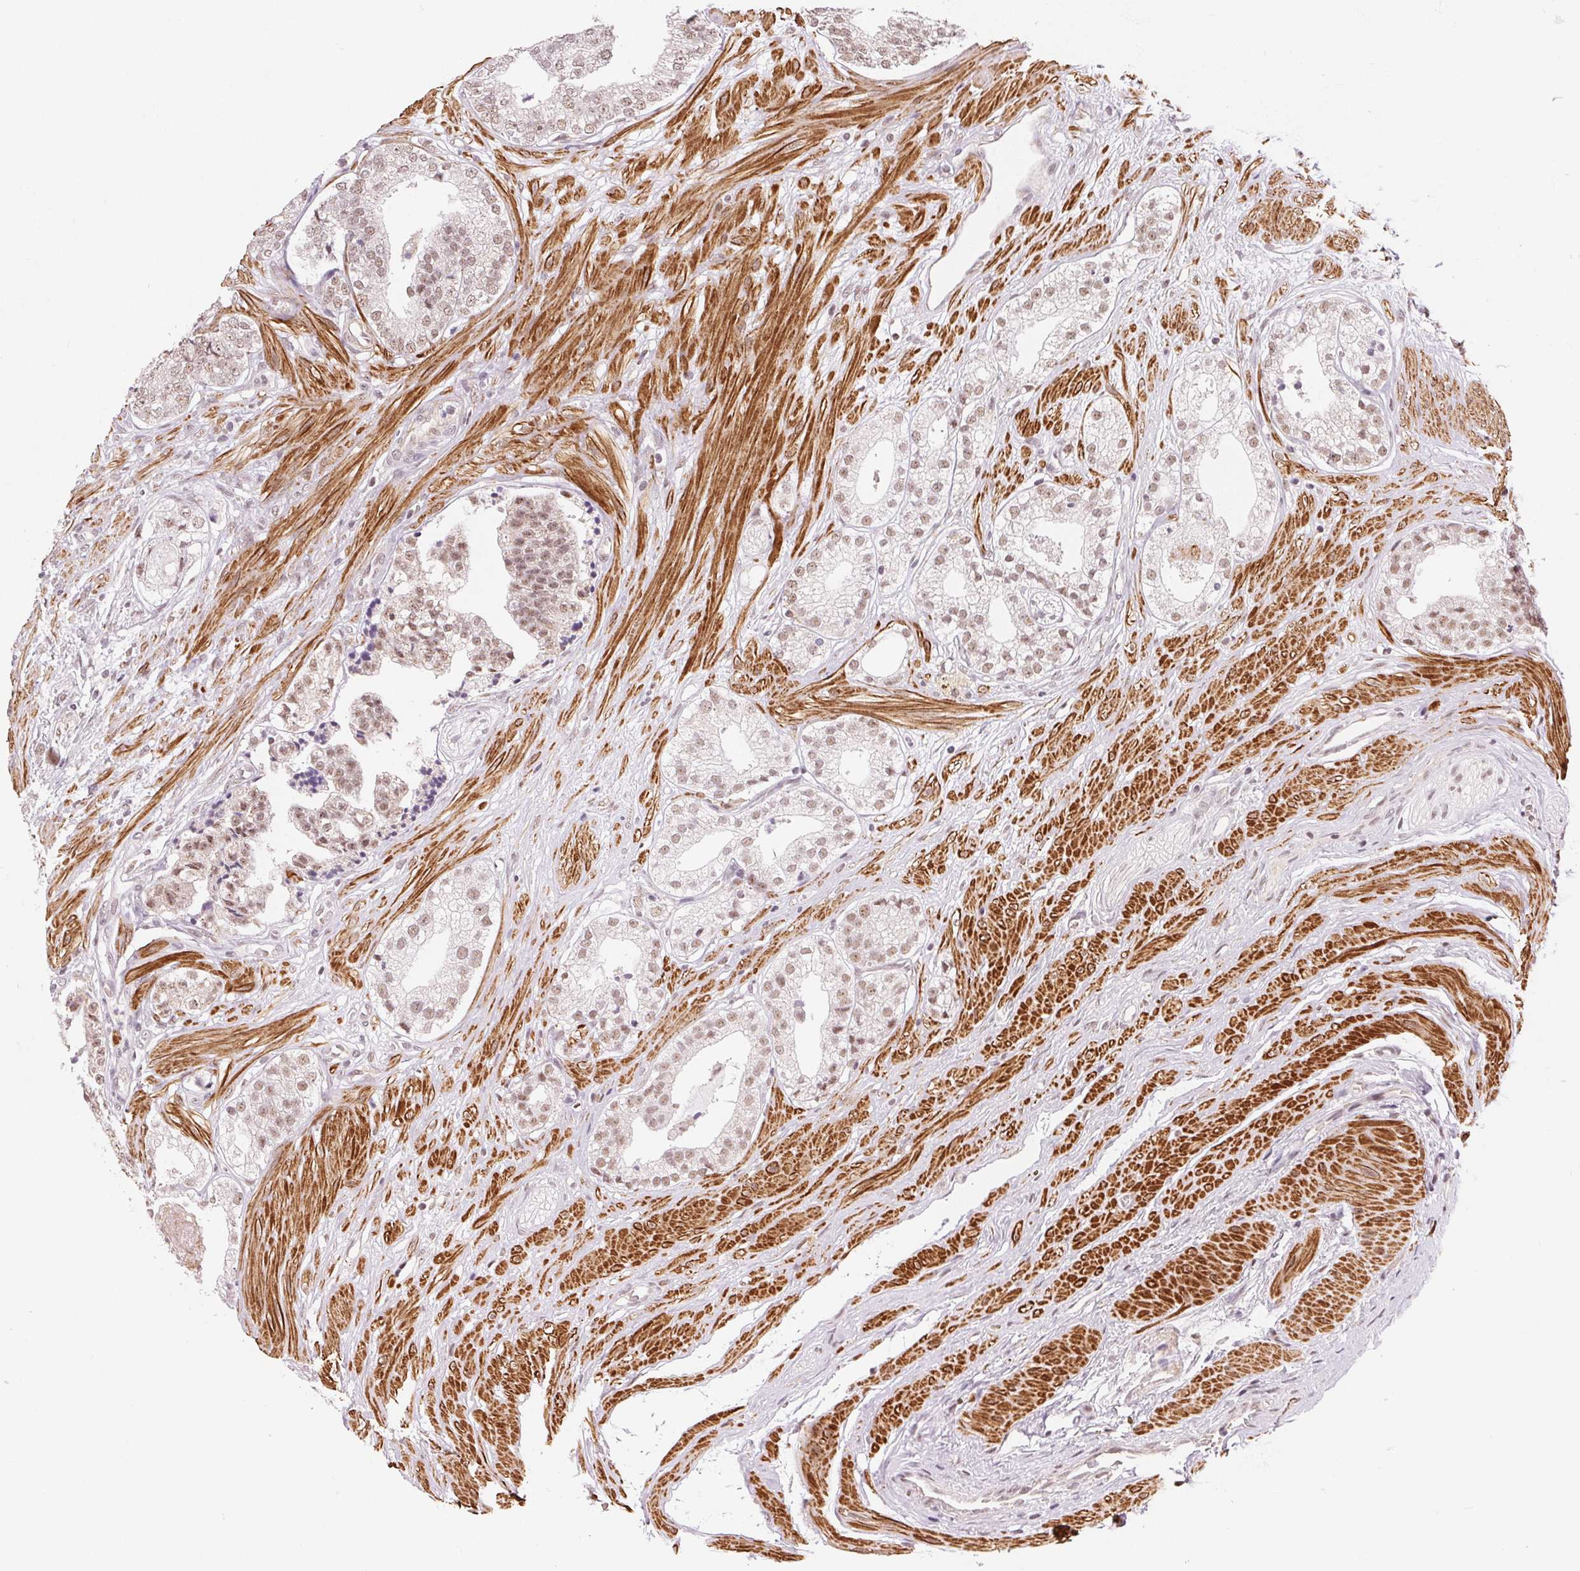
{"staining": {"intensity": "weak", "quantity": ">75%", "location": "nuclear"}, "tissue": "prostate cancer", "cell_type": "Tumor cells", "image_type": "cancer", "snomed": [{"axis": "morphology", "description": "Adenocarcinoma, Low grade"}, {"axis": "topography", "description": "Prostate"}], "caption": "Prostate cancer was stained to show a protein in brown. There is low levels of weak nuclear staining in about >75% of tumor cells.", "gene": "HNRNPDL", "patient": {"sex": "male", "age": 60}}